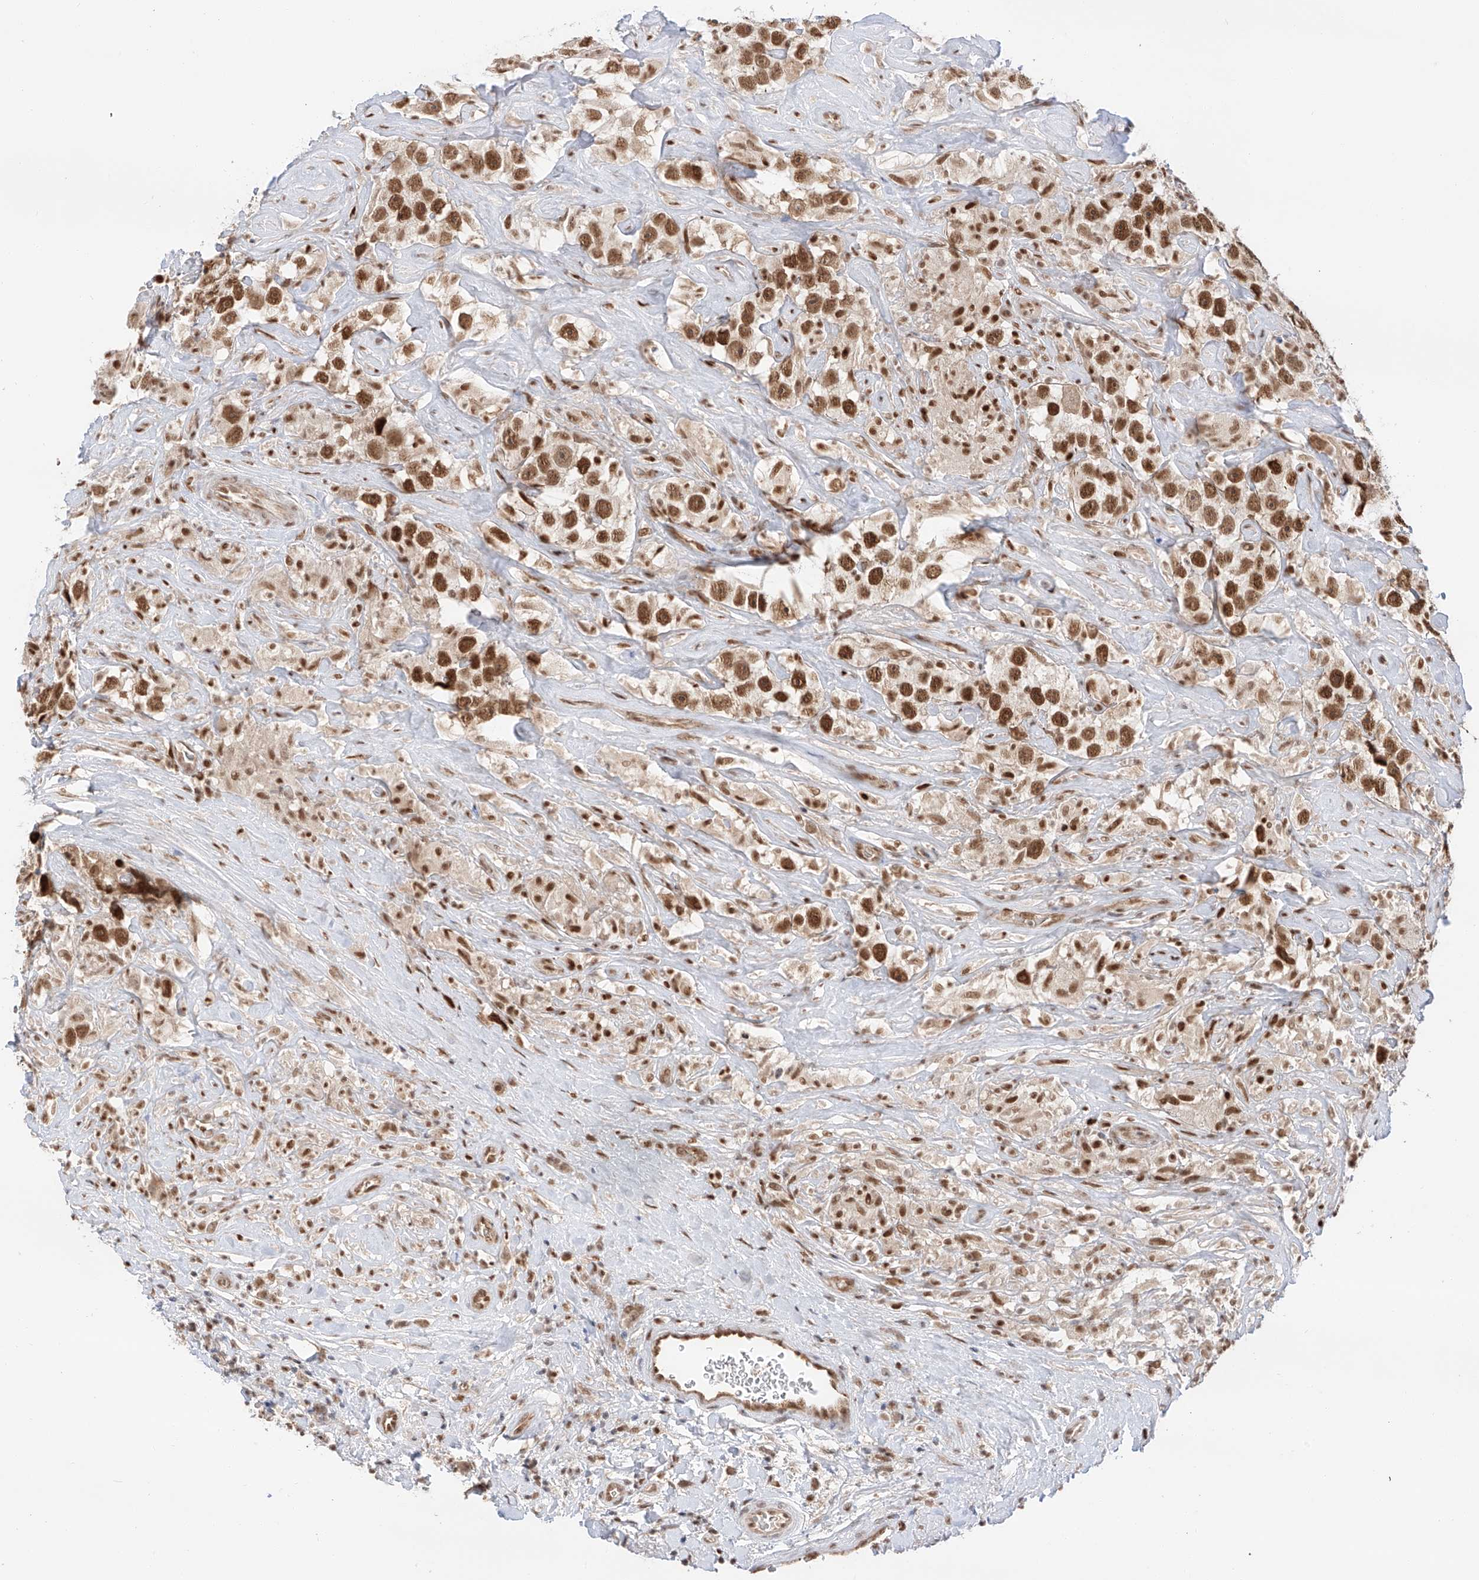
{"staining": {"intensity": "strong", "quantity": ">75%", "location": "nuclear"}, "tissue": "testis cancer", "cell_type": "Tumor cells", "image_type": "cancer", "snomed": [{"axis": "morphology", "description": "Seminoma, NOS"}, {"axis": "topography", "description": "Testis"}], "caption": "Testis cancer stained with a protein marker shows strong staining in tumor cells.", "gene": "POGK", "patient": {"sex": "male", "age": 49}}